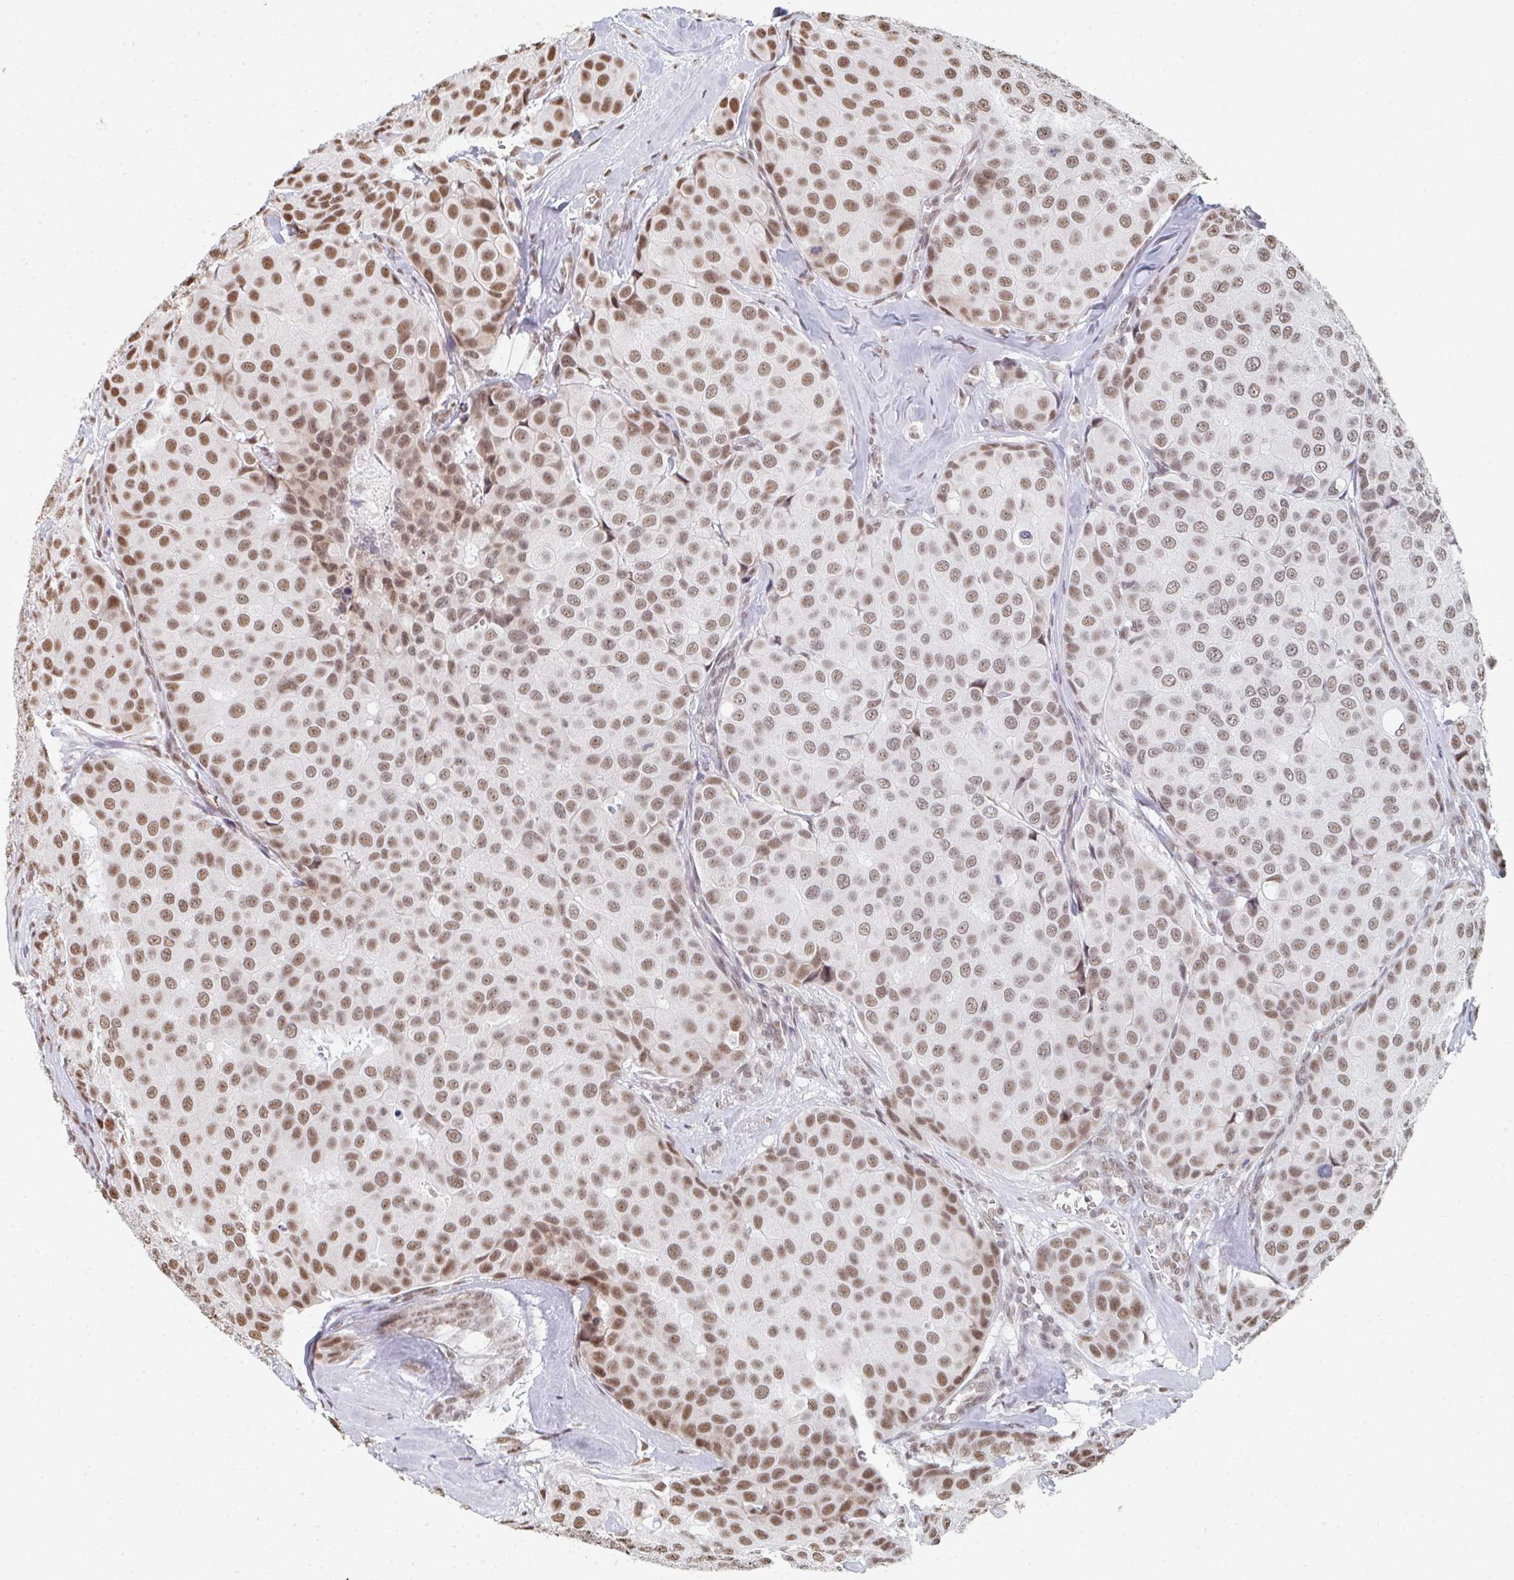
{"staining": {"intensity": "moderate", "quantity": ">75%", "location": "nuclear"}, "tissue": "breast cancer", "cell_type": "Tumor cells", "image_type": "cancer", "snomed": [{"axis": "morphology", "description": "Duct carcinoma"}, {"axis": "topography", "description": "Breast"}], "caption": "The micrograph exhibits a brown stain indicating the presence of a protein in the nuclear of tumor cells in breast cancer (intraductal carcinoma).", "gene": "MBNL1", "patient": {"sex": "female", "age": 70}}